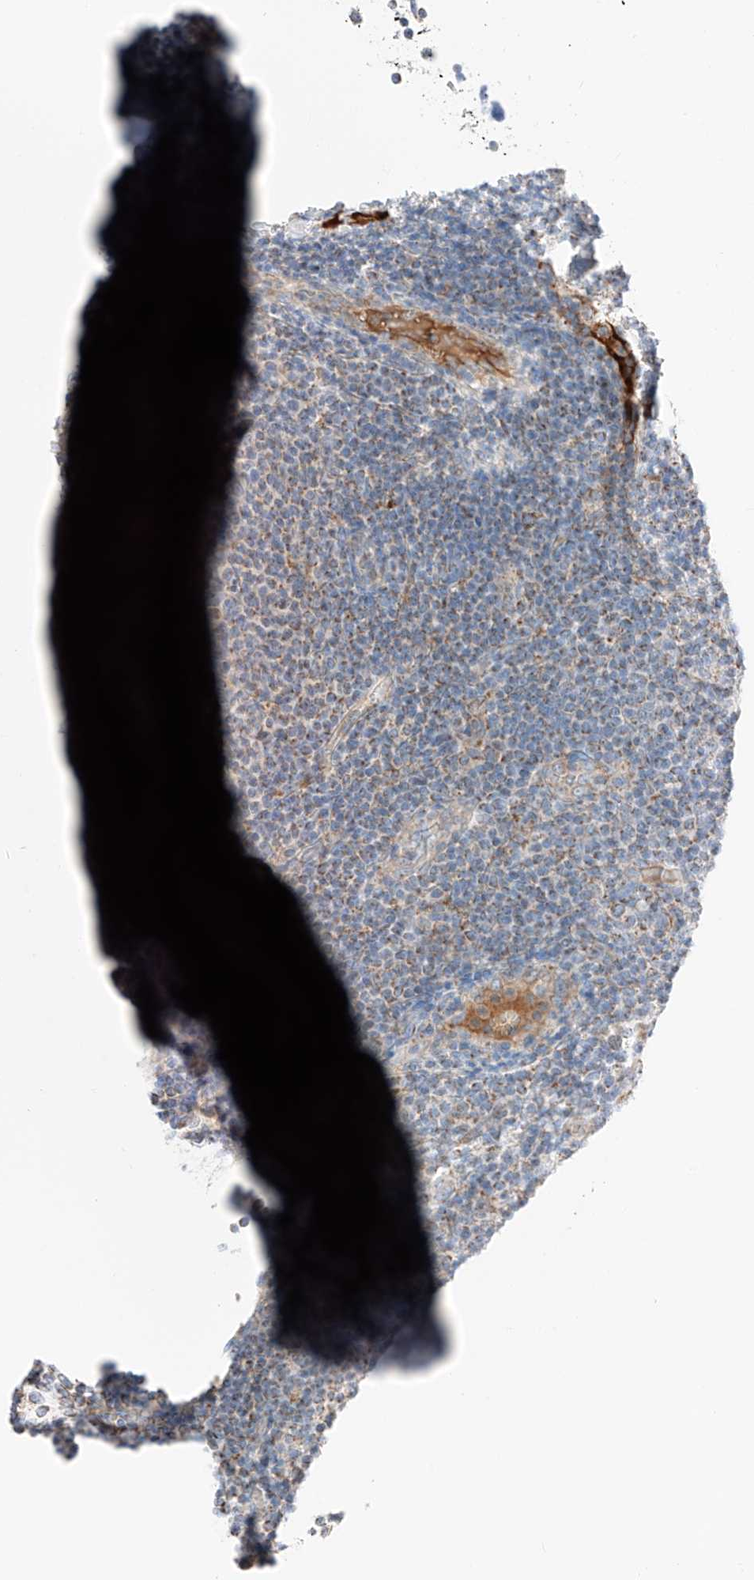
{"staining": {"intensity": "moderate", "quantity": "25%-75%", "location": "cytoplasmic/membranous"}, "tissue": "lymphoma", "cell_type": "Tumor cells", "image_type": "cancer", "snomed": [{"axis": "morphology", "description": "Malignant lymphoma, non-Hodgkin's type, Low grade"}, {"axis": "topography", "description": "Lymph node"}], "caption": "This is a photomicrograph of IHC staining of low-grade malignant lymphoma, non-Hodgkin's type, which shows moderate positivity in the cytoplasmic/membranous of tumor cells.", "gene": "MRAP", "patient": {"sex": "male", "age": 66}}